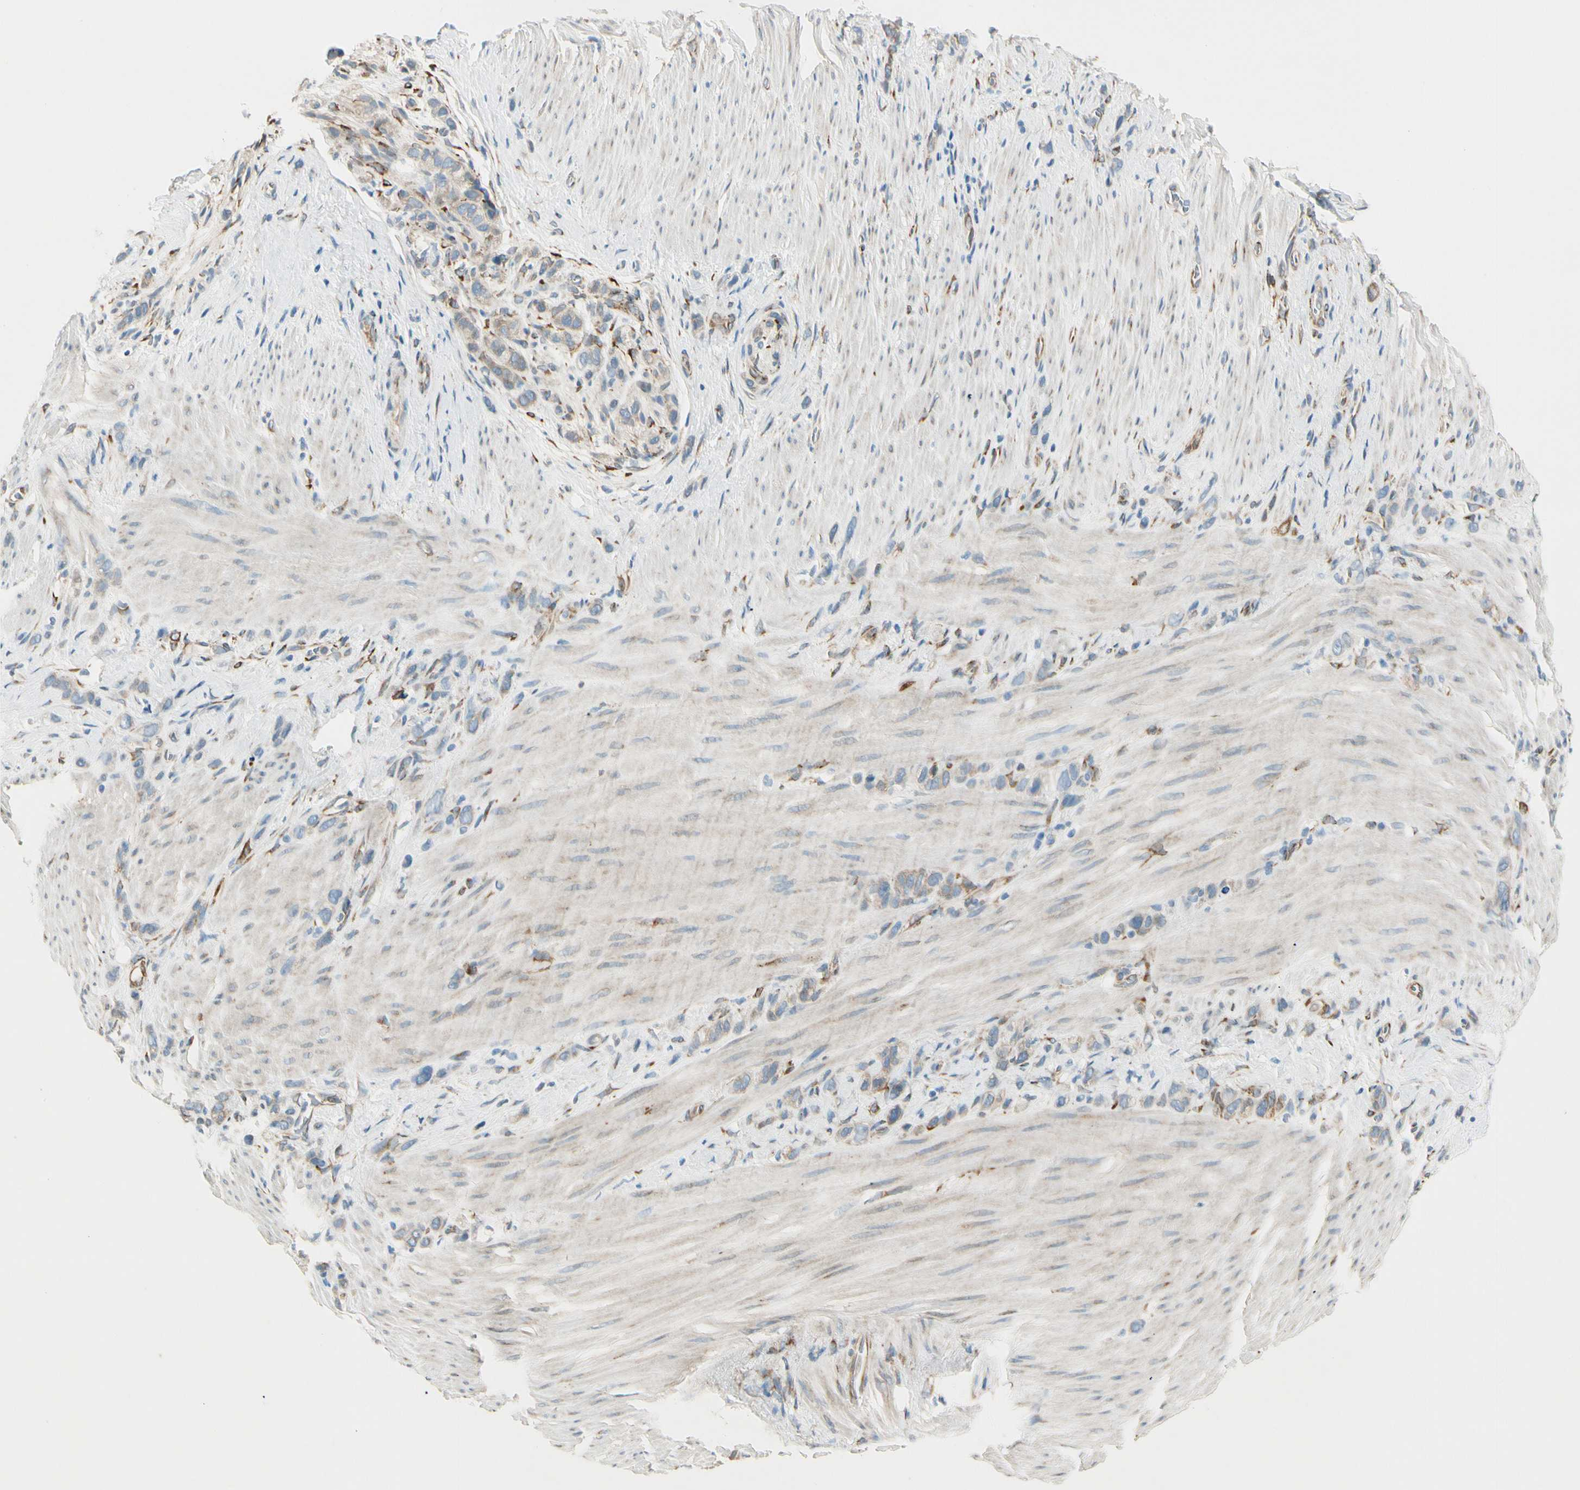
{"staining": {"intensity": "weak", "quantity": ">75%", "location": "cytoplasmic/membranous"}, "tissue": "stomach cancer", "cell_type": "Tumor cells", "image_type": "cancer", "snomed": [{"axis": "morphology", "description": "Normal tissue, NOS"}, {"axis": "morphology", "description": "Adenocarcinoma, NOS"}, {"axis": "morphology", "description": "Adenocarcinoma, High grade"}, {"axis": "topography", "description": "Stomach, upper"}, {"axis": "topography", "description": "Stomach"}], "caption": "A micrograph of stomach high-grade adenocarcinoma stained for a protein reveals weak cytoplasmic/membranous brown staining in tumor cells. (Brightfield microscopy of DAB IHC at high magnification).", "gene": "FKBP7", "patient": {"sex": "female", "age": 65}}